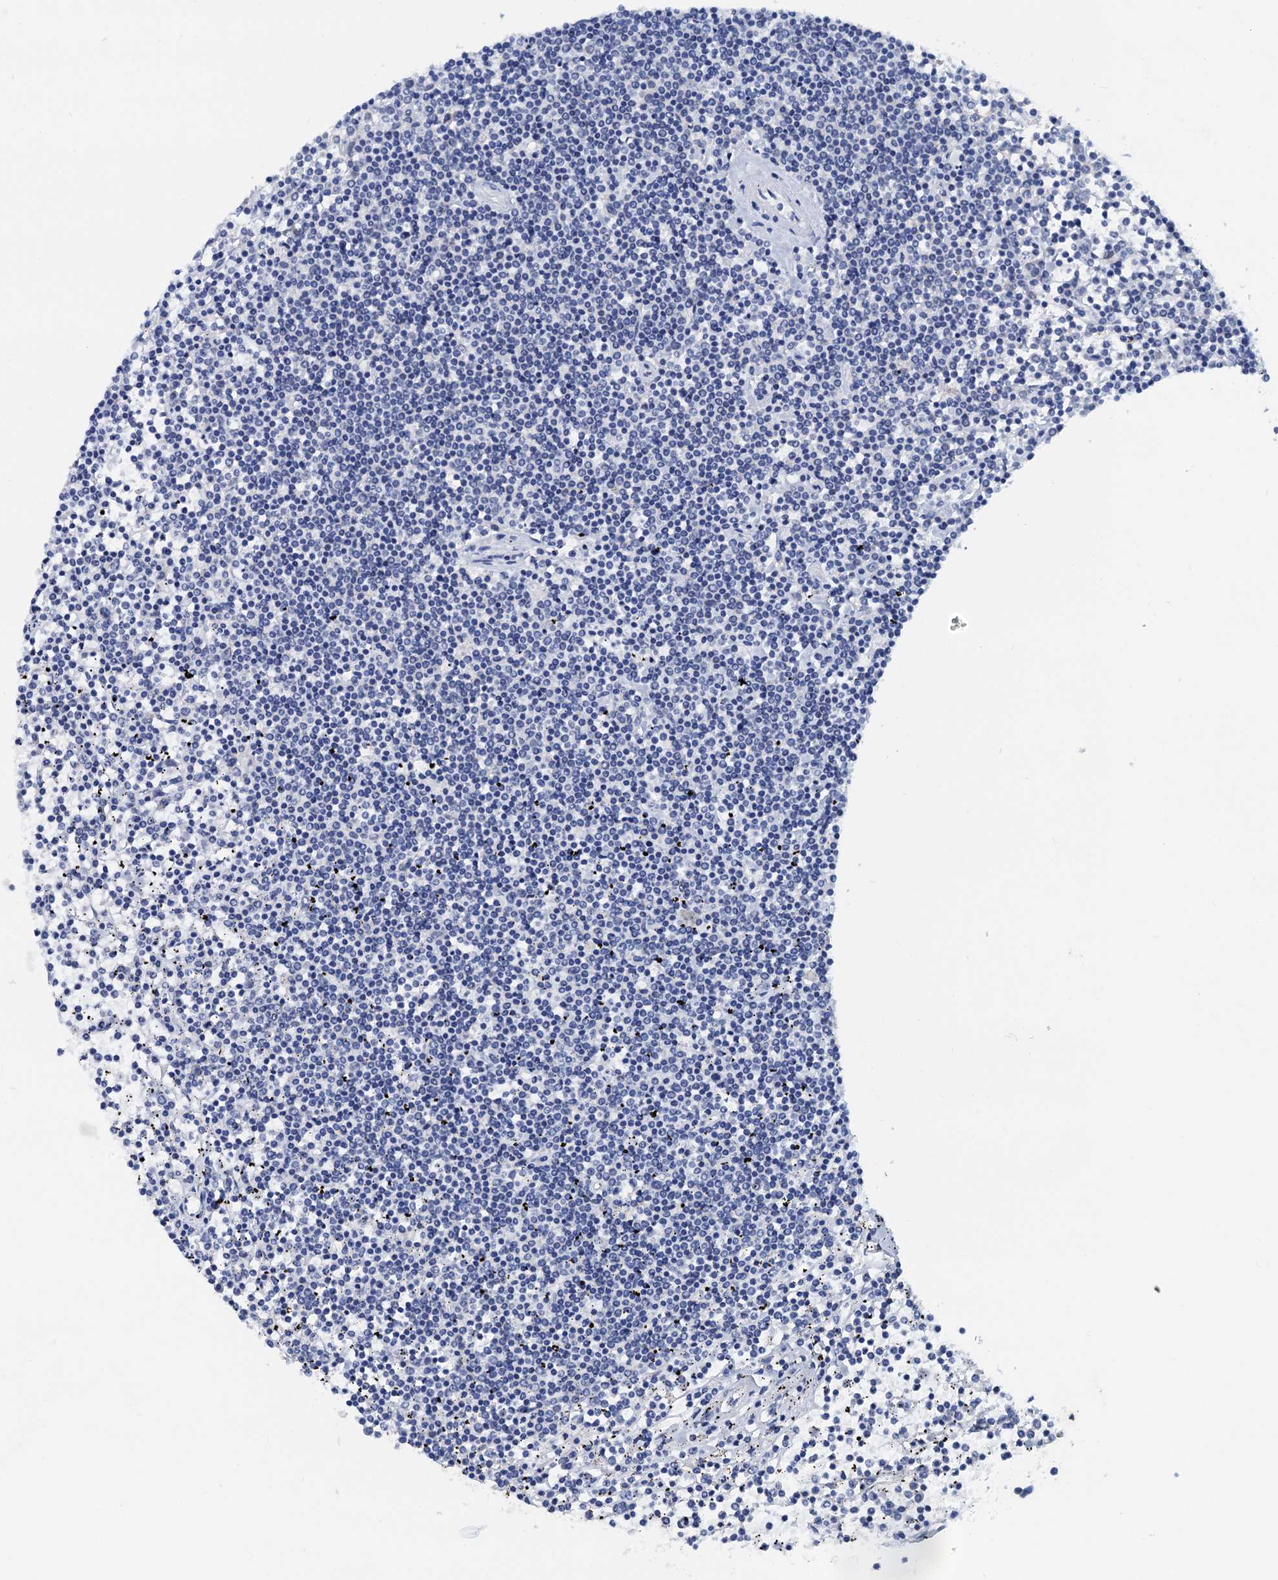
{"staining": {"intensity": "negative", "quantity": "none", "location": "none"}, "tissue": "lymphoma", "cell_type": "Tumor cells", "image_type": "cancer", "snomed": [{"axis": "morphology", "description": "Malignant lymphoma, non-Hodgkin's type, Low grade"}, {"axis": "topography", "description": "Spleen"}], "caption": "Micrograph shows no protein expression in tumor cells of lymphoma tissue. (DAB (3,3'-diaminobenzidine) immunohistochemistry with hematoxylin counter stain).", "gene": "PTGES3", "patient": {"sex": "female", "age": 19}}